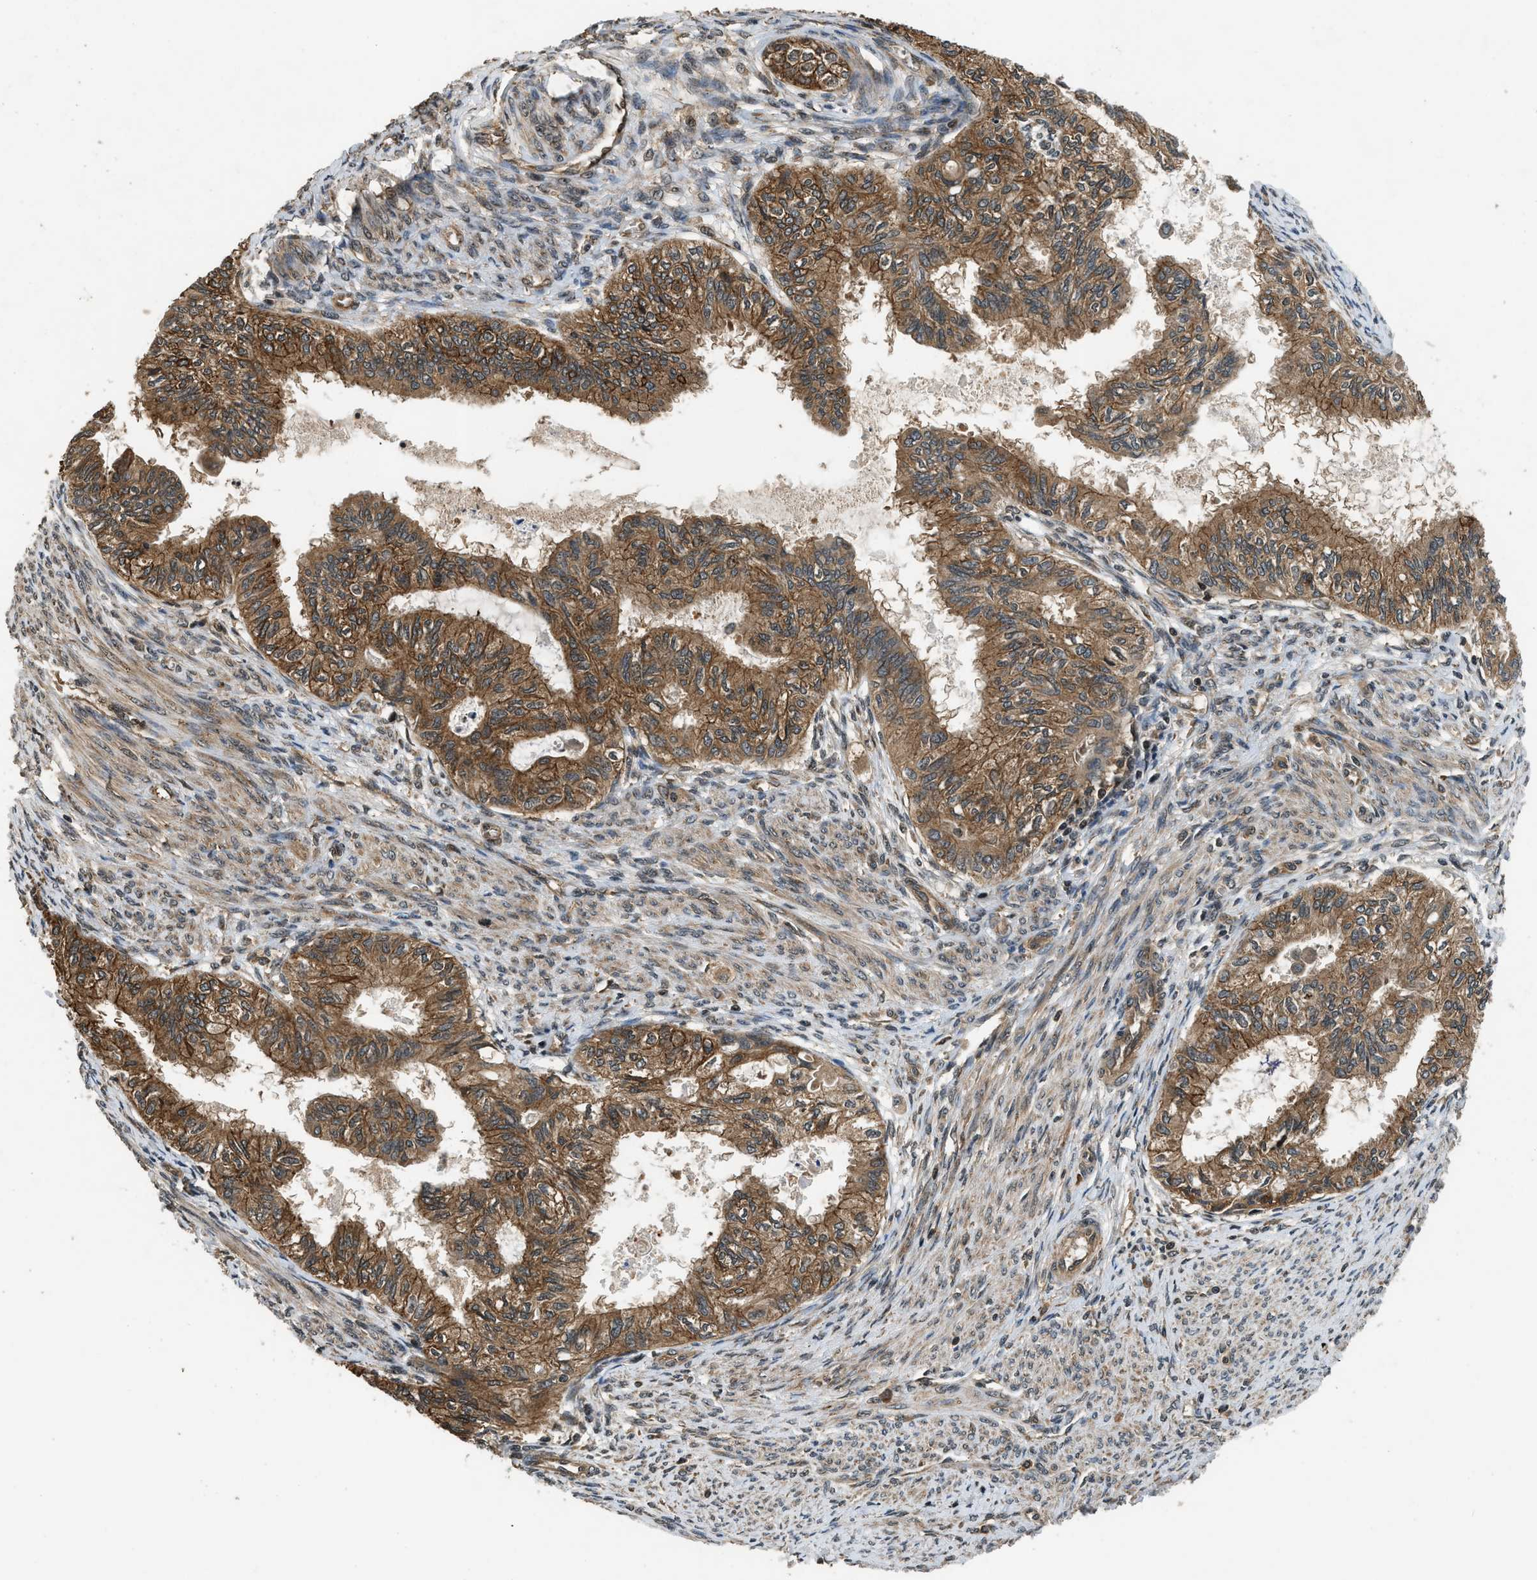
{"staining": {"intensity": "moderate", "quantity": ">75%", "location": "cytoplasmic/membranous"}, "tissue": "cervical cancer", "cell_type": "Tumor cells", "image_type": "cancer", "snomed": [{"axis": "morphology", "description": "Normal tissue, NOS"}, {"axis": "morphology", "description": "Adenocarcinoma, NOS"}, {"axis": "topography", "description": "Cervix"}, {"axis": "topography", "description": "Endometrium"}], "caption": "Protein staining of cervical cancer tissue demonstrates moderate cytoplasmic/membranous positivity in about >75% of tumor cells. The staining is performed using DAB (3,3'-diaminobenzidine) brown chromogen to label protein expression. The nuclei are counter-stained blue using hematoxylin.", "gene": "RPS6KB1", "patient": {"sex": "female", "age": 86}}